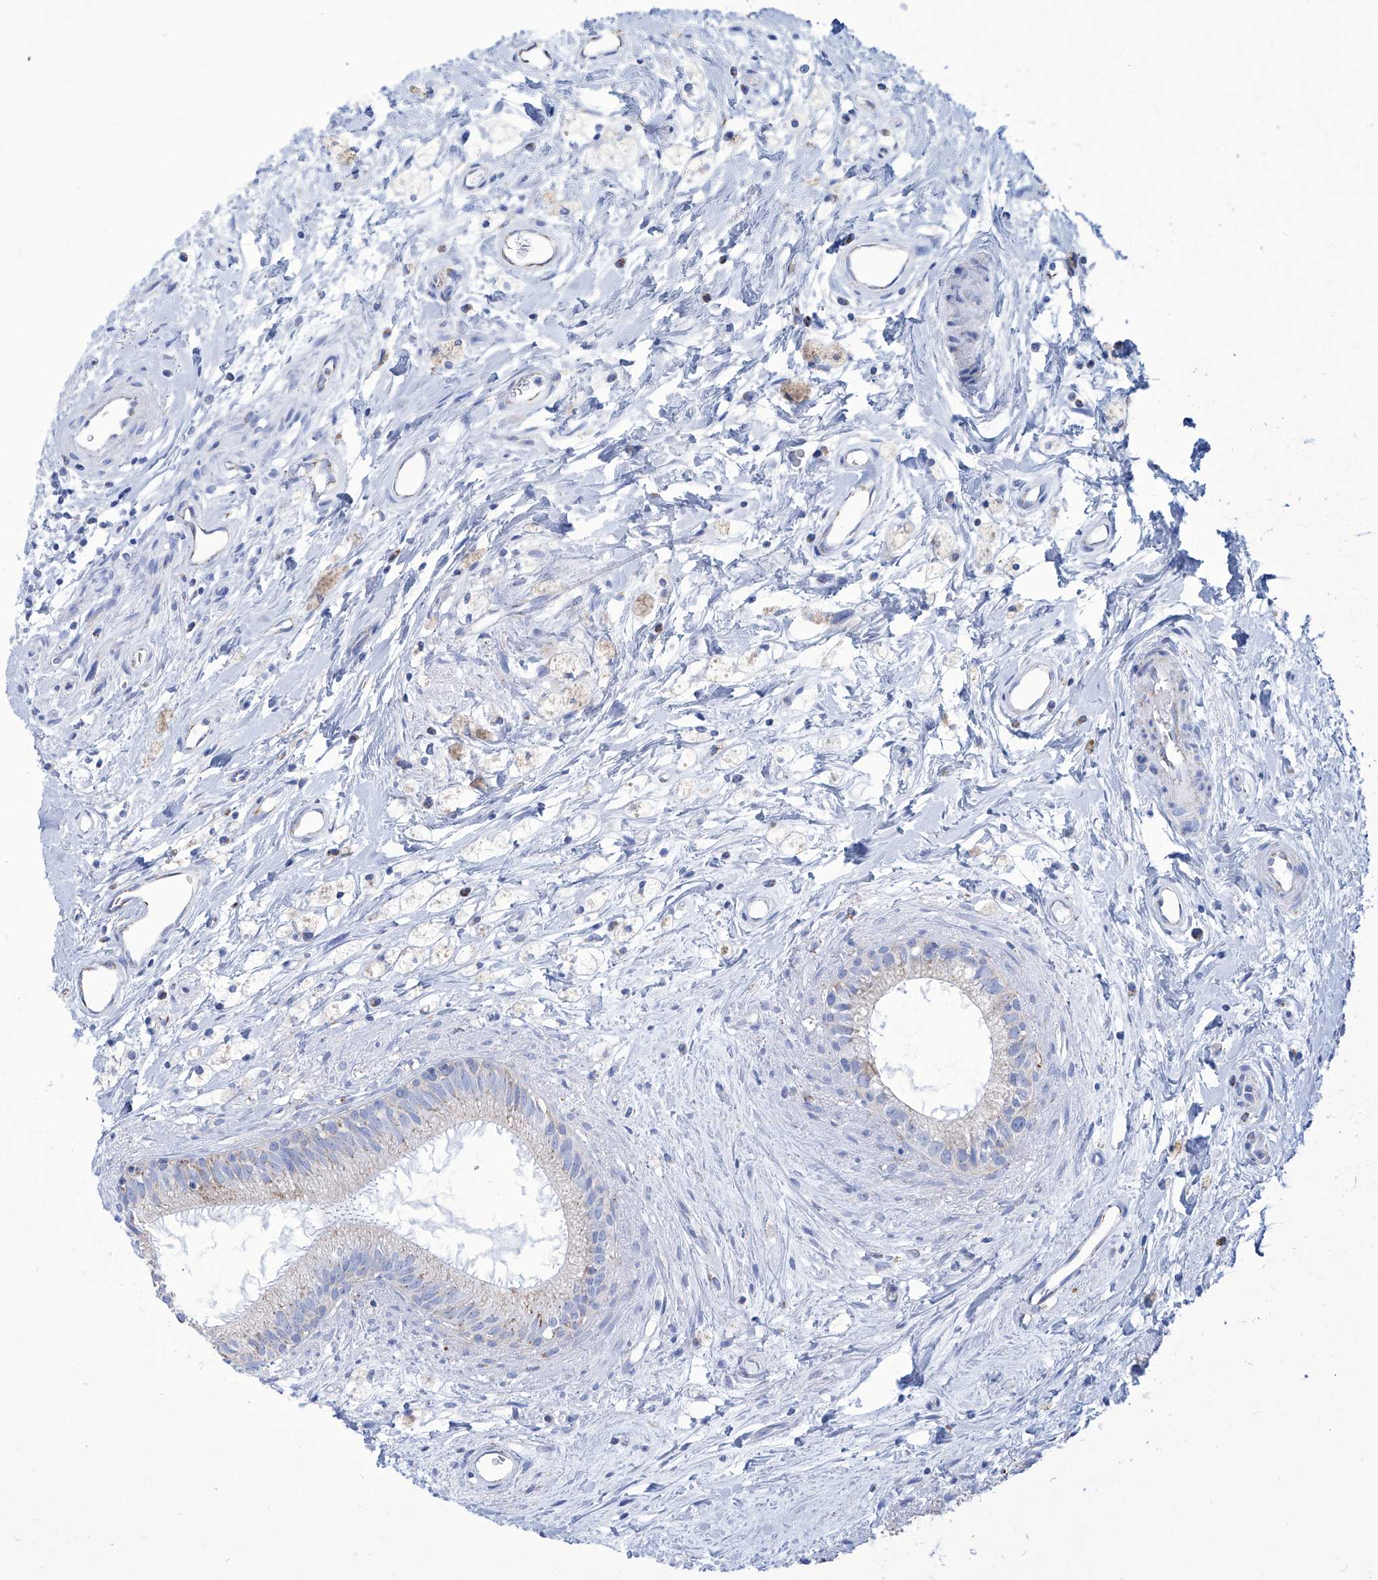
{"staining": {"intensity": "moderate", "quantity": ">75%", "location": "cytoplasmic/membranous"}, "tissue": "epididymis", "cell_type": "Glandular cells", "image_type": "normal", "snomed": [{"axis": "morphology", "description": "Normal tissue, NOS"}, {"axis": "topography", "description": "Epididymis"}], "caption": "High-magnification brightfield microscopy of benign epididymis stained with DAB (3,3'-diaminobenzidine) (brown) and counterstained with hematoxylin (blue). glandular cells exhibit moderate cytoplasmic/membranous positivity is appreciated in about>75% of cells.", "gene": "ALDH6A1", "patient": {"sex": "male", "age": 80}}